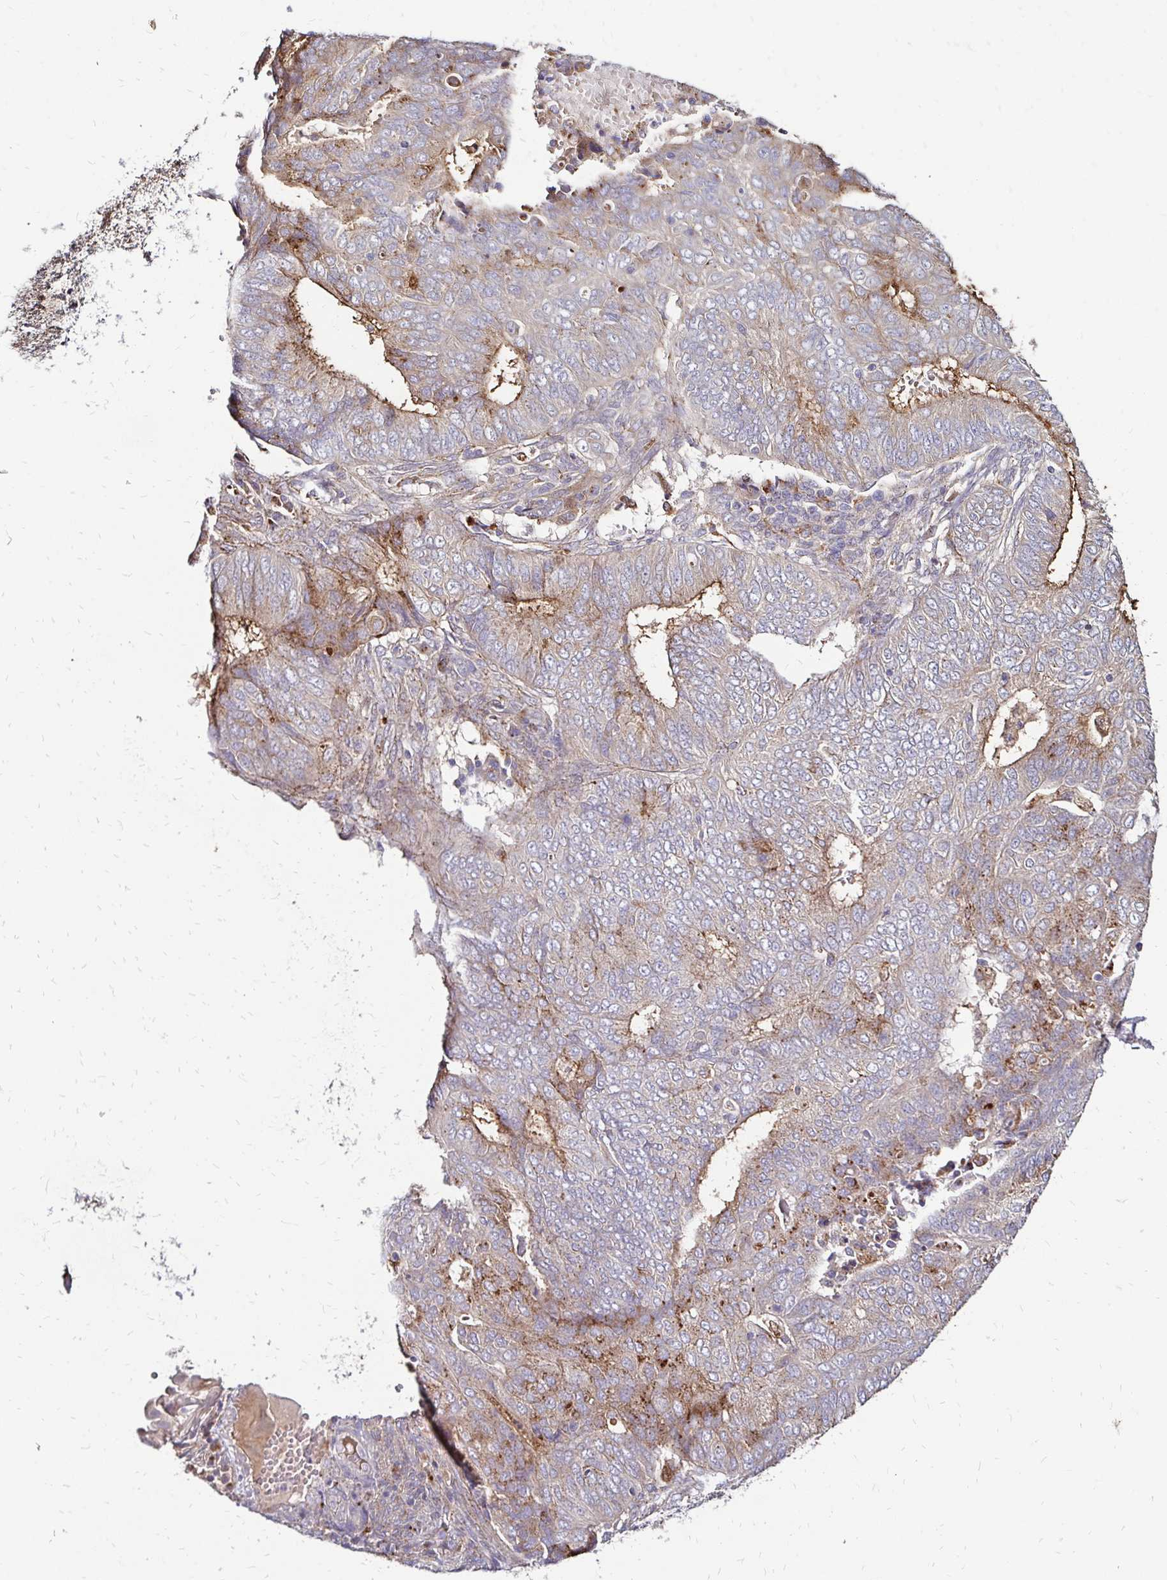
{"staining": {"intensity": "moderate", "quantity": "25%-75%", "location": "cytoplasmic/membranous"}, "tissue": "endometrial cancer", "cell_type": "Tumor cells", "image_type": "cancer", "snomed": [{"axis": "morphology", "description": "Adenocarcinoma, NOS"}, {"axis": "topography", "description": "Endometrium"}], "caption": "An image of human endometrial cancer (adenocarcinoma) stained for a protein displays moderate cytoplasmic/membranous brown staining in tumor cells. The staining is performed using DAB (3,3'-diaminobenzidine) brown chromogen to label protein expression. The nuclei are counter-stained blue using hematoxylin.", "gene": "IDUA", "patient": {"sex": "female", "age": 62}}